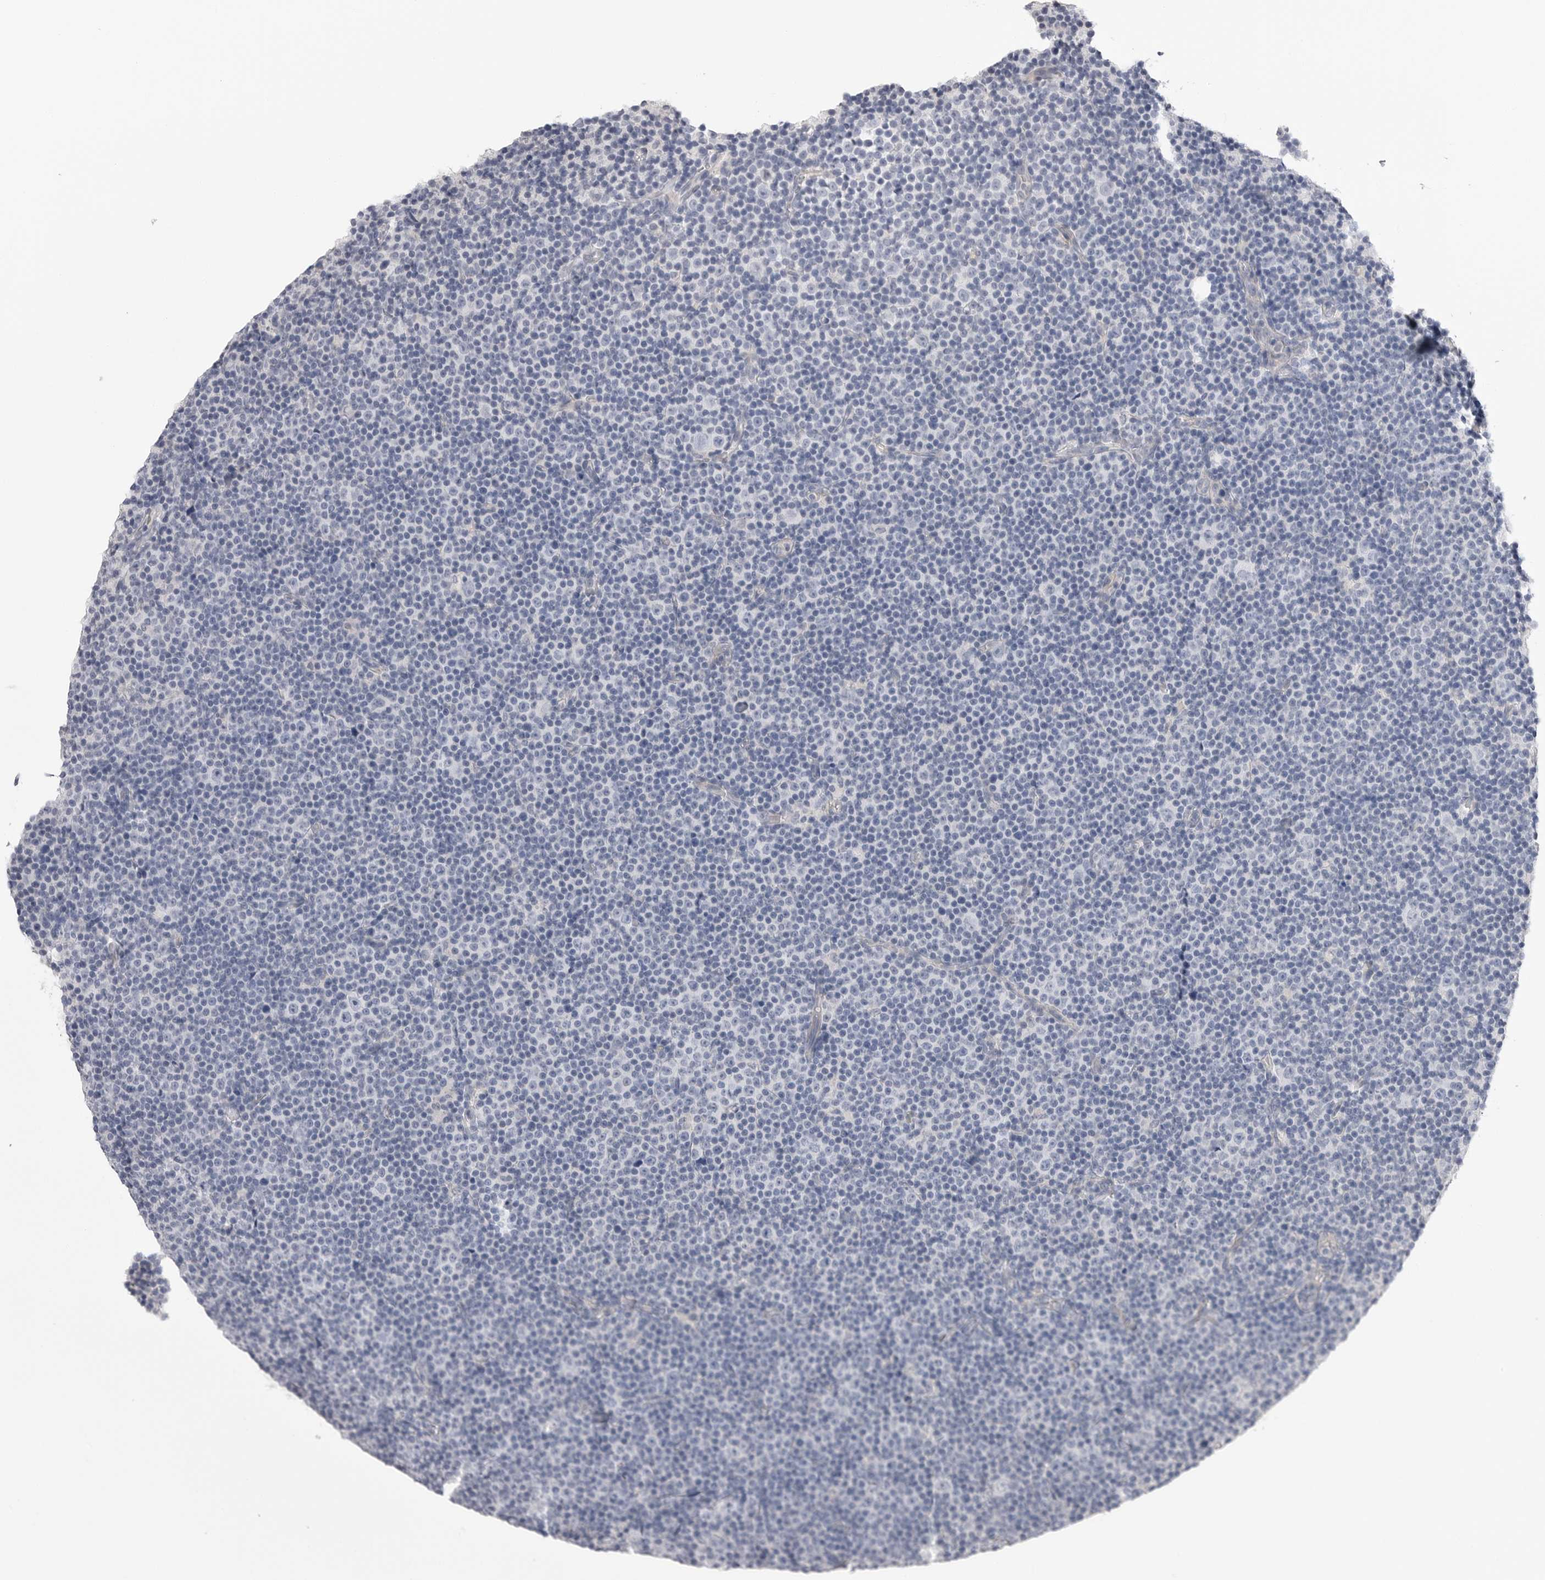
{"staining": {"intensity": "negative", "quantity": "none", "location": "none"}, "tissue": "lymphoma", "cell_type": "Tumor cells", "image_type": "cancer", "snomed": [{"axis": "morphology", "description": "Malignant lymphoma, non-Hodgkin's type, Low grade"}, {"axis": "topography", "description": "Lymph node"}], "caption": "A micrograph of human low-grade malignant lymphoma, non-Hodgkin's type is negative for staining in tumor cells.", "gene": "DLGAP3", "patient": {"sex": "female", "age": 67}}